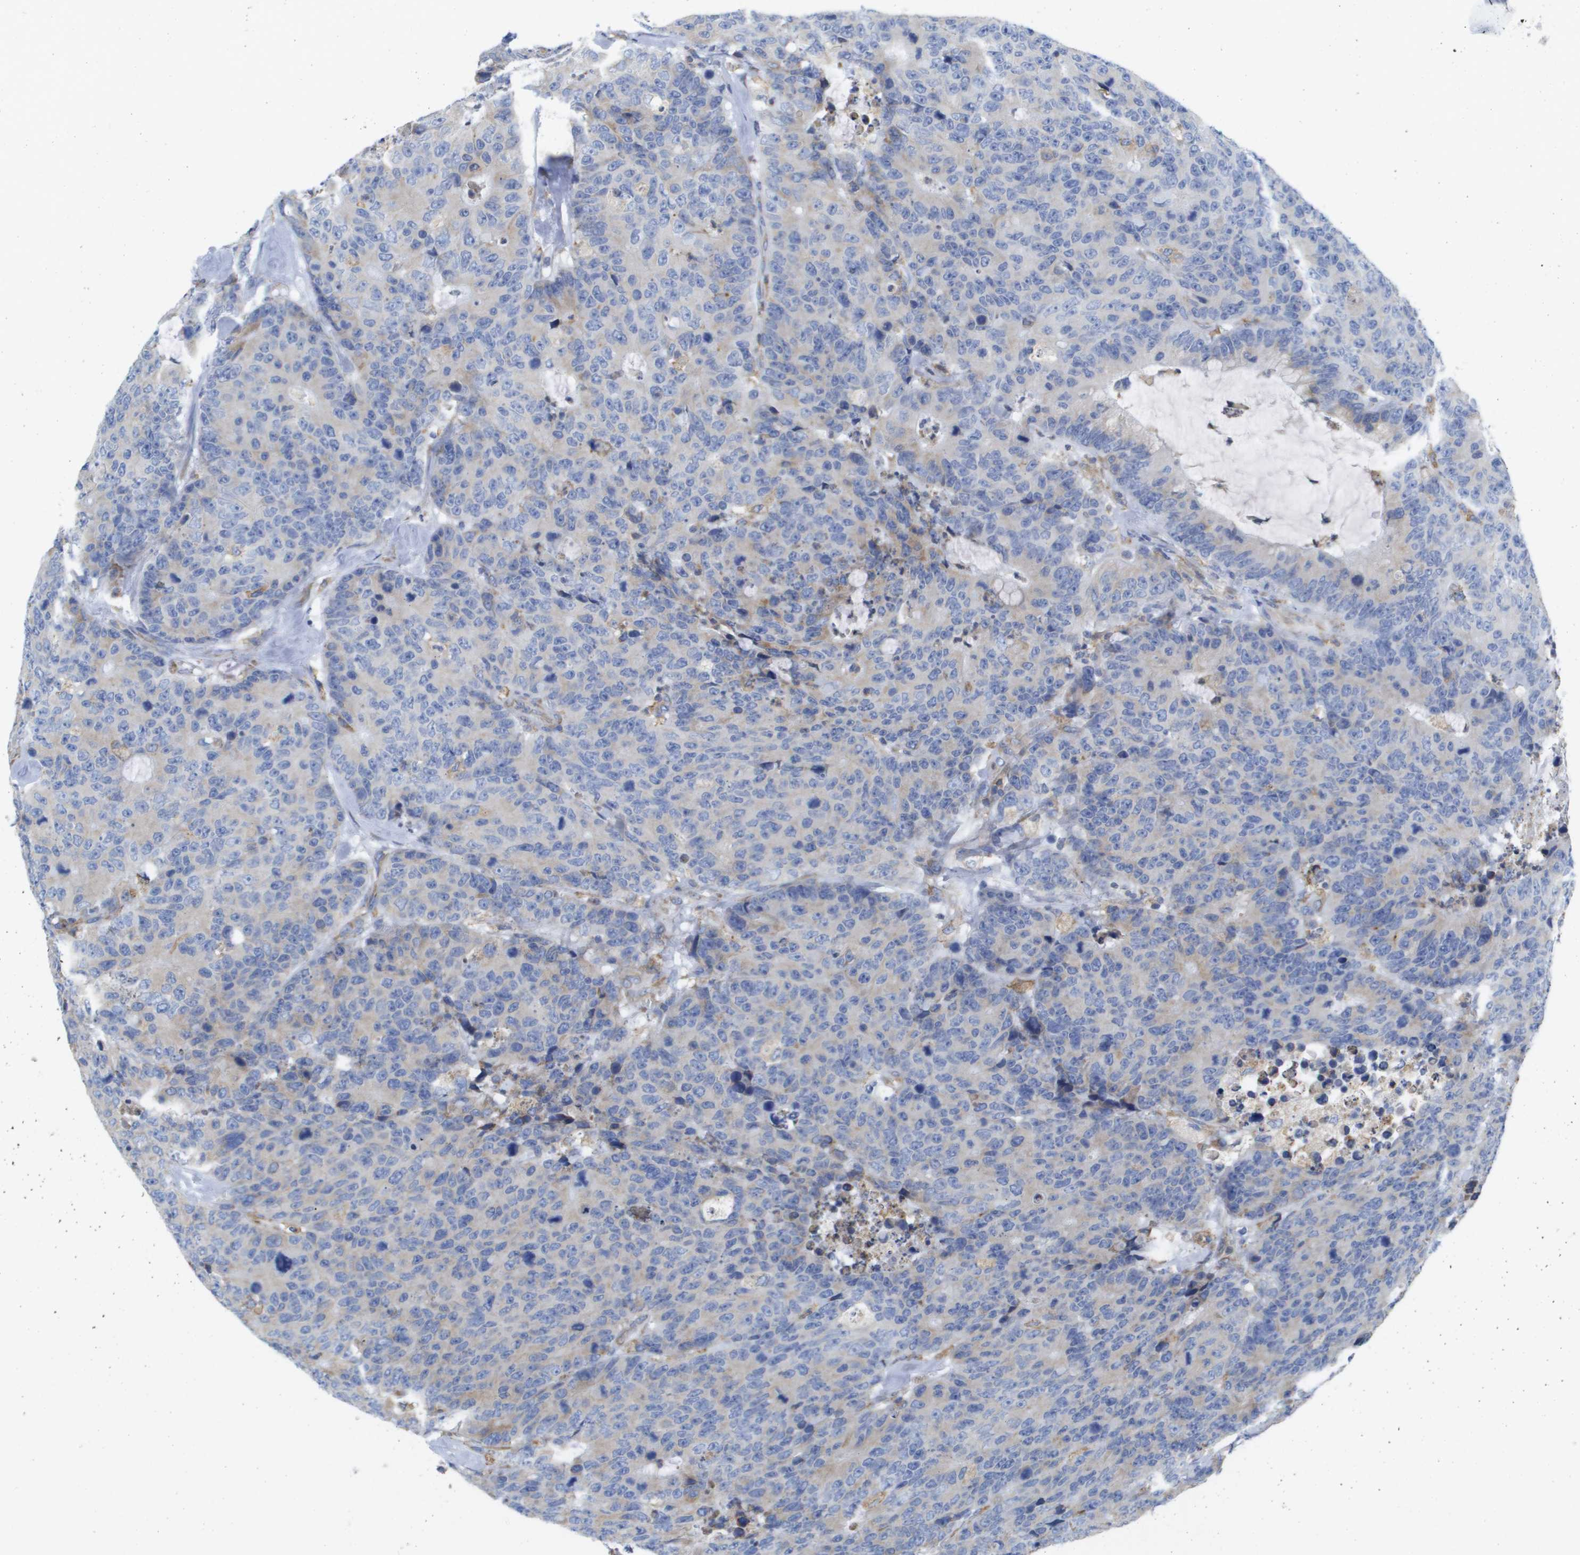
{"staining": {"intensity": "negative", "quantity": "none", "location": "none"}, "tissue": "colorectal cancer", "cell_type": "Tumor cells", "image_type": "cancer", "snomed": [{"axis": "morphology", "description": "Adenocarcinoma, NOS"}, {"axis": "topography", "description": "Colon"}], "caption": "An immunohistochemistry (IHC) image of colorectal cancer (adenocarcinoma) is shown. There is no staining in tumor cells of colorectal cancer (adenocarcinoma). (Brightfield microscopy of DAB (3,3'-diaminobenzidine) immunohistochemistry (IHC) at high magnification).", "gene": "SDR42E1", "patient": {"sex": "female", "age": 86}}